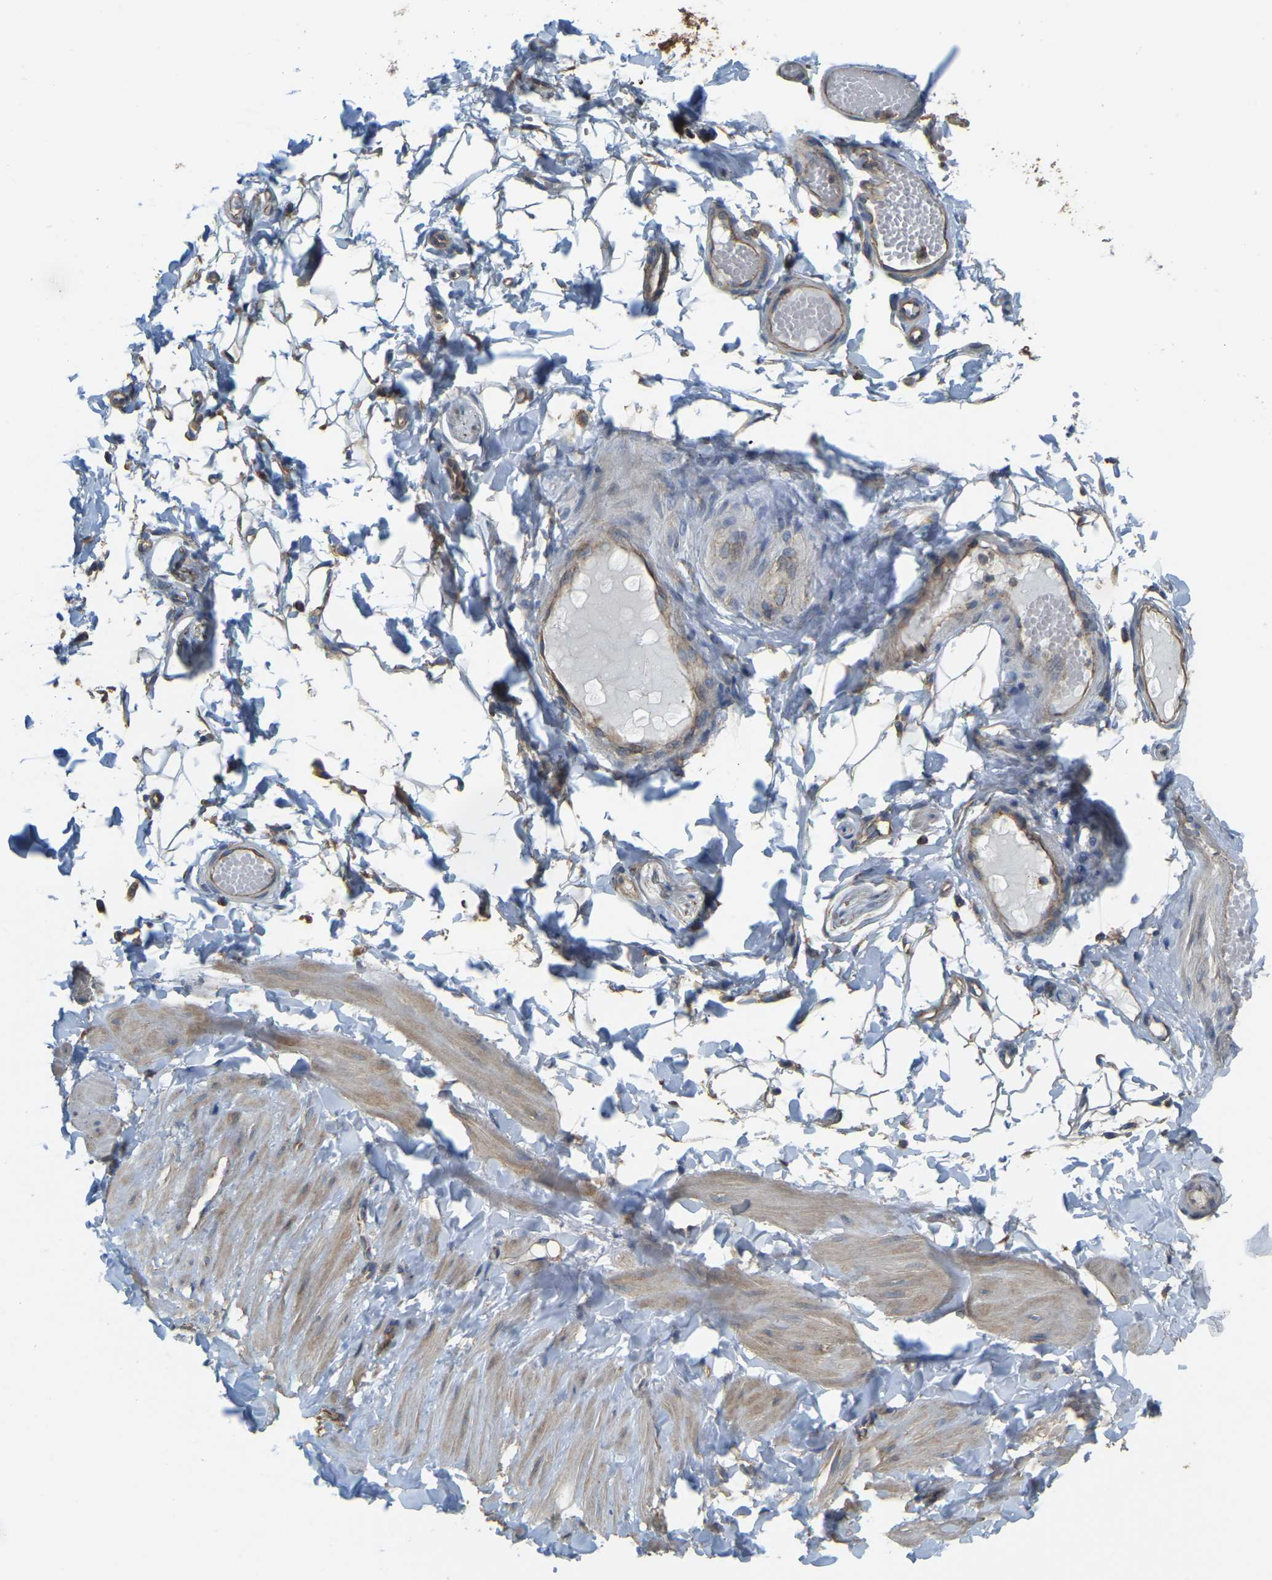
{"staining": {"intensity": "negative", "quantity": "none", "location": "none"}, "tissue": "adipose tissue", "cell_type": "Adipocytes", "image_type": "normal", "snomed": [{"axis": "morphology", "description": "Normal tissue, NOS"}, {"axis": "topography", "description": "Adipose tissue"}, {"axis": "topography", "description": "Vascular tissue"}, {"axis": "topography", "description": "Peripheral nerve tissue"}], "caption": "High power microscopy histopathology image of an immunohistochemistry (IHC) image of unremarkable adipose tissue, revealing no significant expression in adipocytes. (Brightfield microscopy of DAB (3,3'-diaminobenzidine) immunohistochemistry (IHC) at high magnification).", "gene": "PSMD7", "patient": {"sex": "male", "age": 25}}